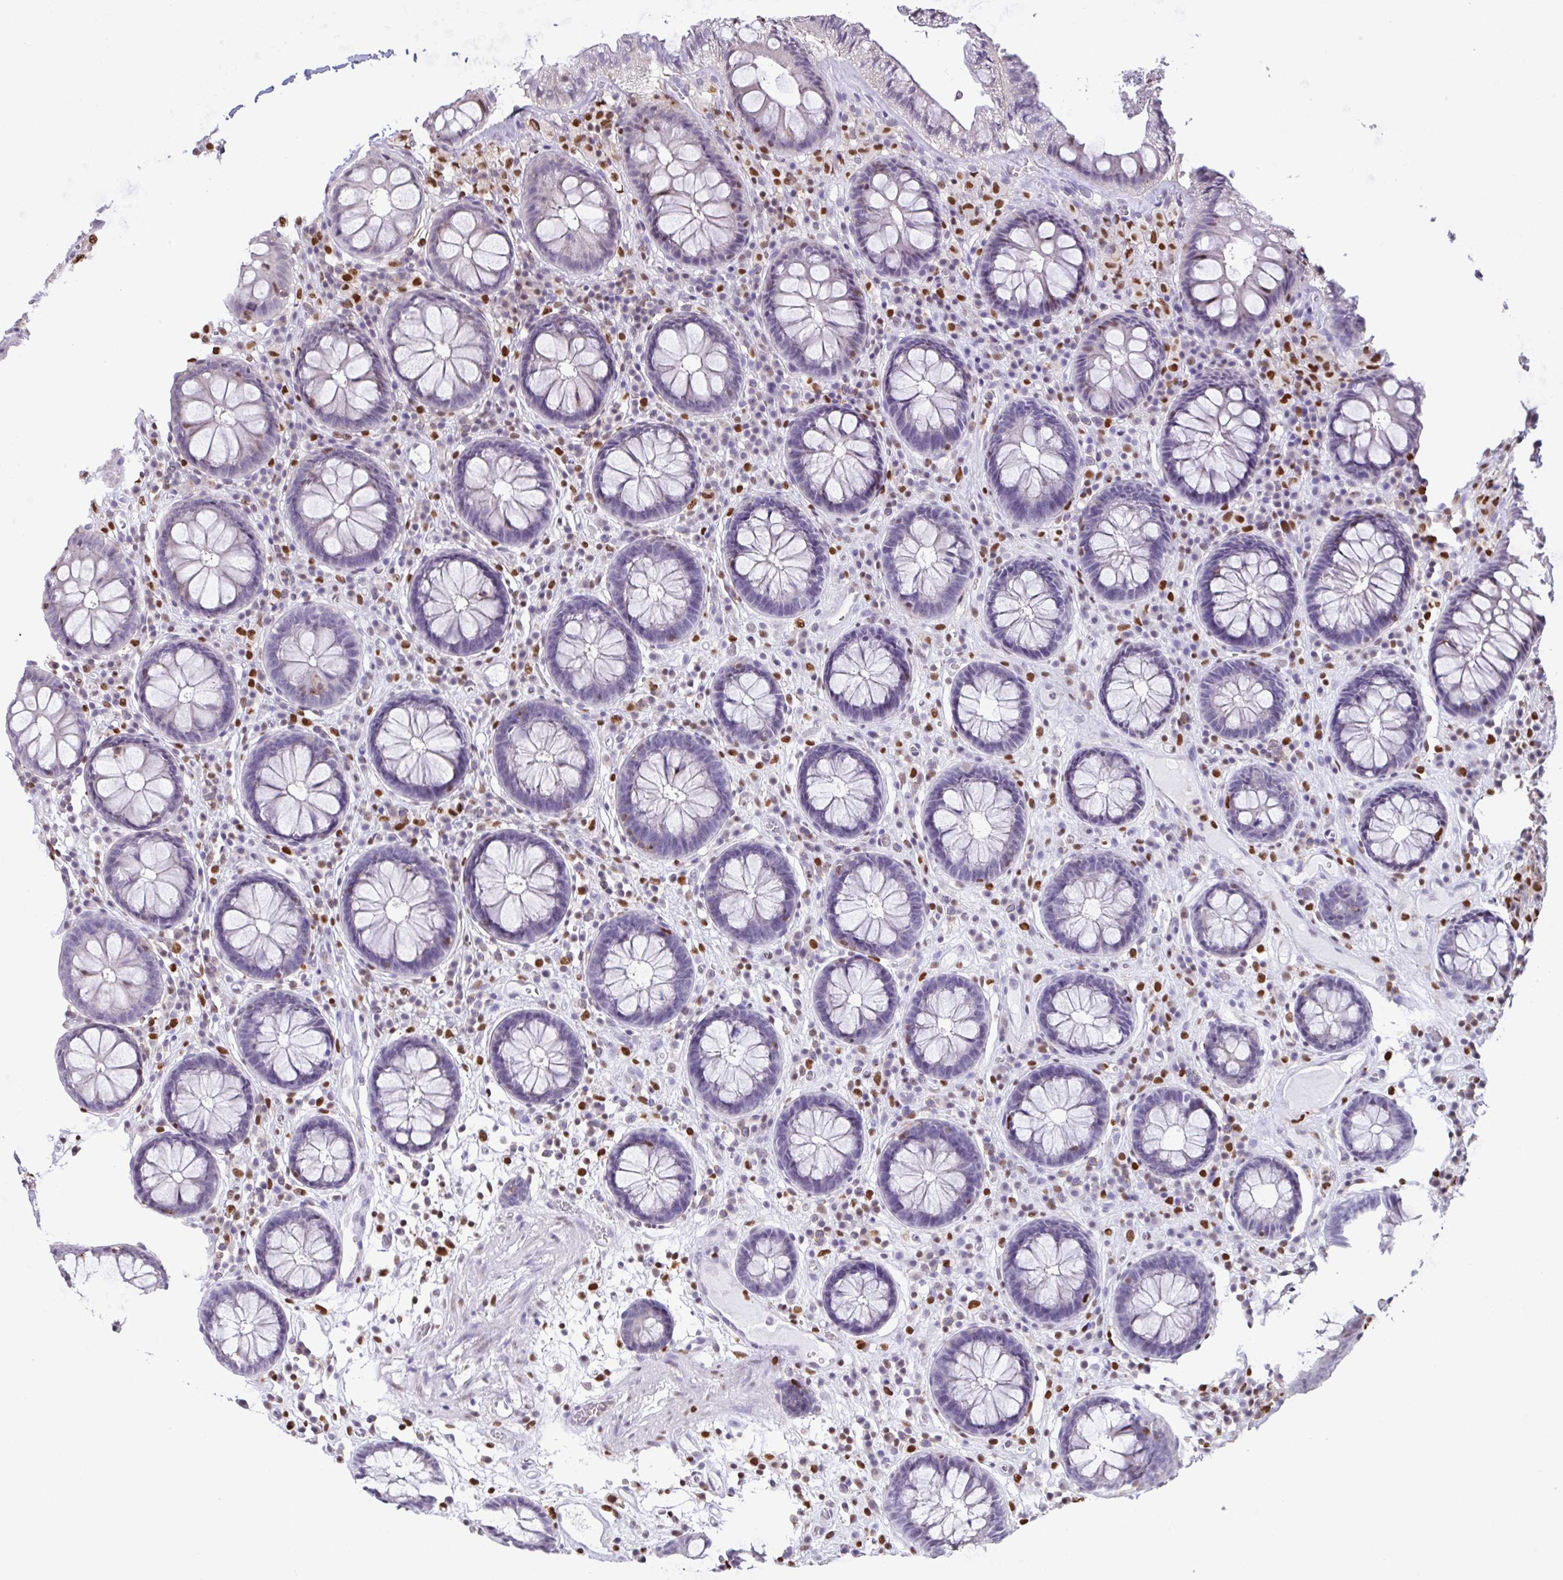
{"staining": {"intensity": "moderate", "quantity": ">75%", "location": "nuclear"}, "tissue": "colon", "cell_type": "Endothelial cells", "image_type": "normal", "snomed": [{"axis": "morphology", "description": "Normal tissue, NOS"}, {"axis": "topography", "description": "Colon"}, {"axis": "topography", "description": "Peripheral nerve tissue"}], "caption": "Colon stained with DAB IHC reveals medium levels of moderate nuclear staining in approximately >75% of endothelial cells. Immunohistochemistry (ihc) stains the protein of interest in brown and the nuclei are stained blue.", "gene": "BTBD10", "patient": {"sex": "male", "age": 84}}